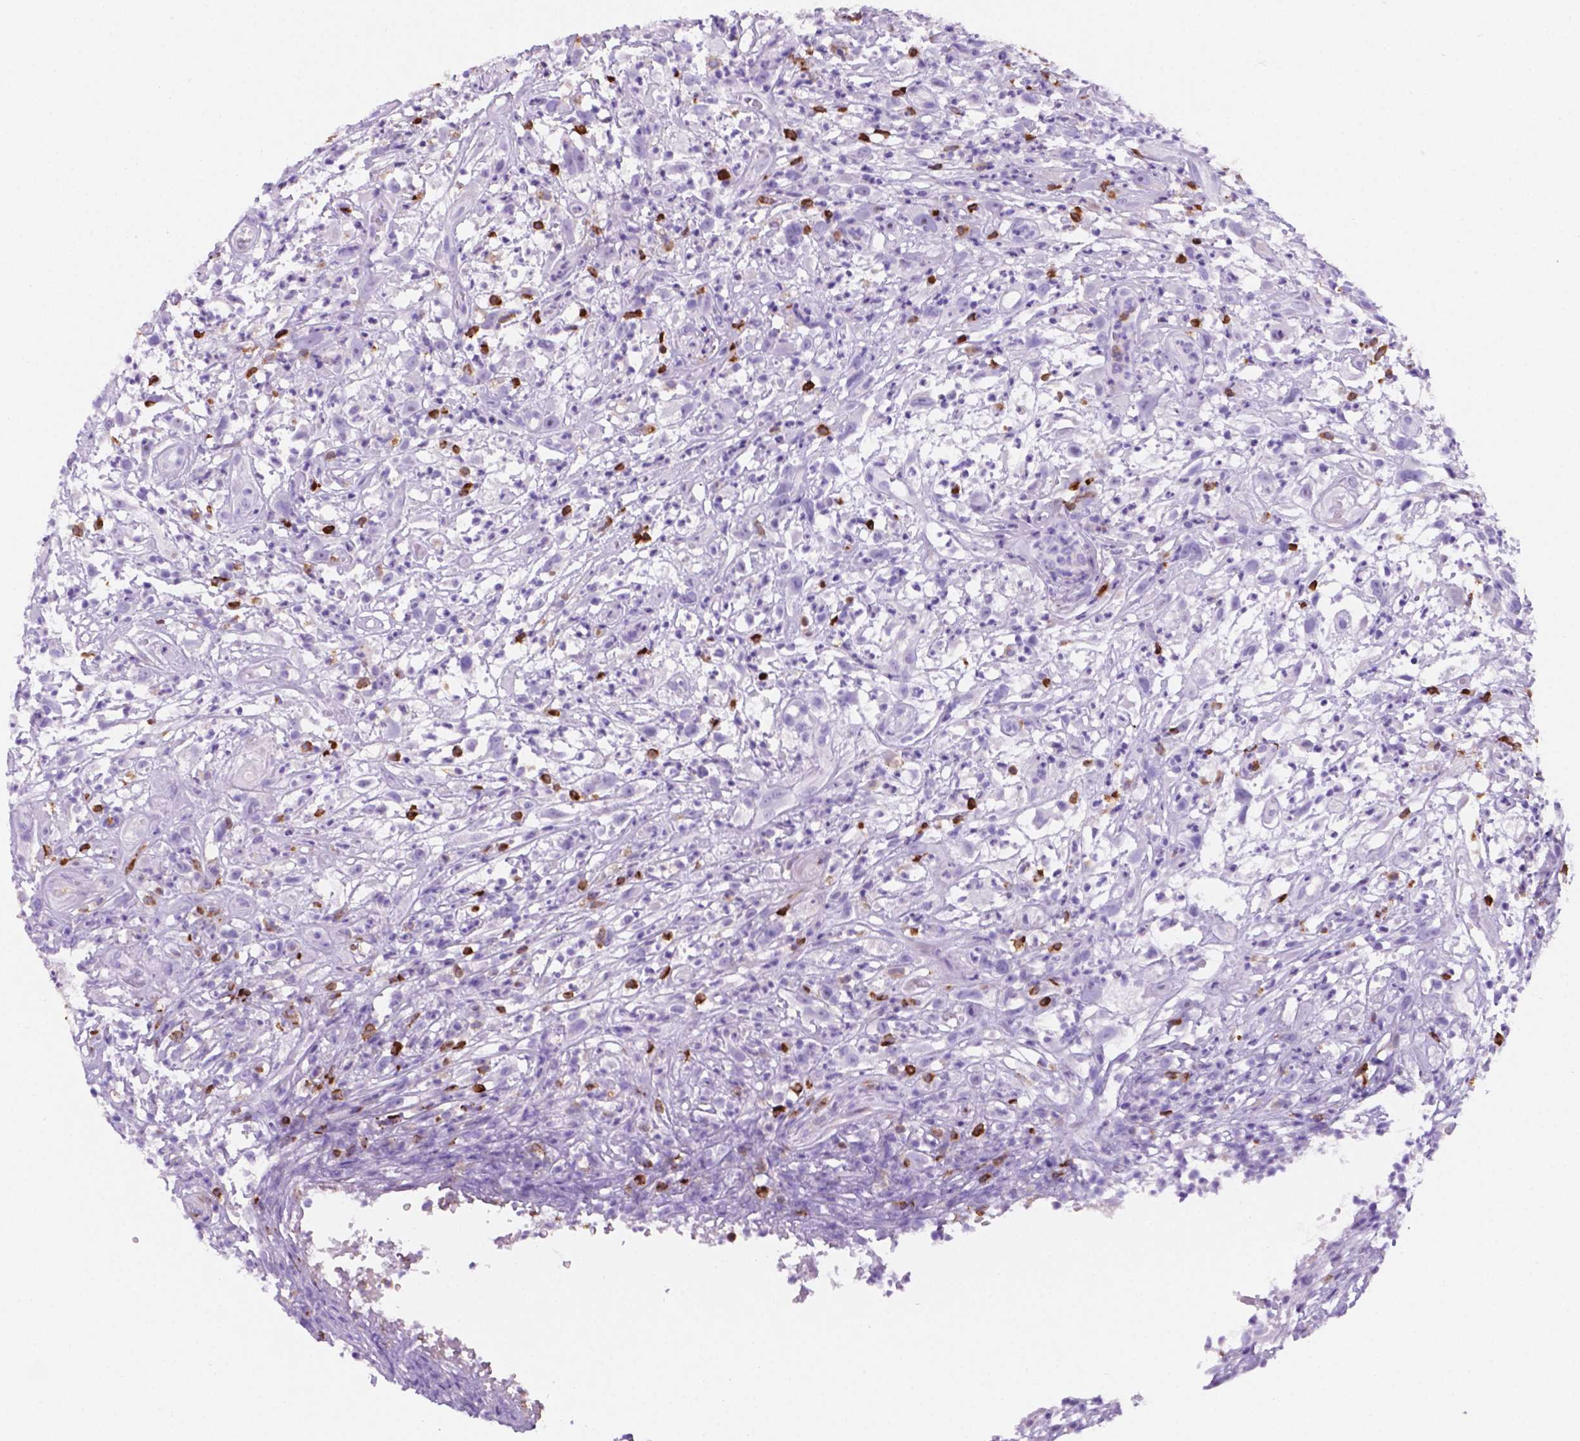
{"staining": {"intensity": "negative", "quantity": "none", "location": "none"}, "tissue": "head and neck cancer", "cell_type": "Tumor cells", "image_type": "cancer", "snomed": [{"axis": "morphology", "description": "Squamous cell carcinoma, NOS"}, {"axis": "topography", "description": "Head-Neck"}], "caption": "IHC of squamous cell carcinoma (head and neck) exhibits no expression in tumor cells.", "gene": "MACF1", "patient": {"sex": "male", "age": 65}}